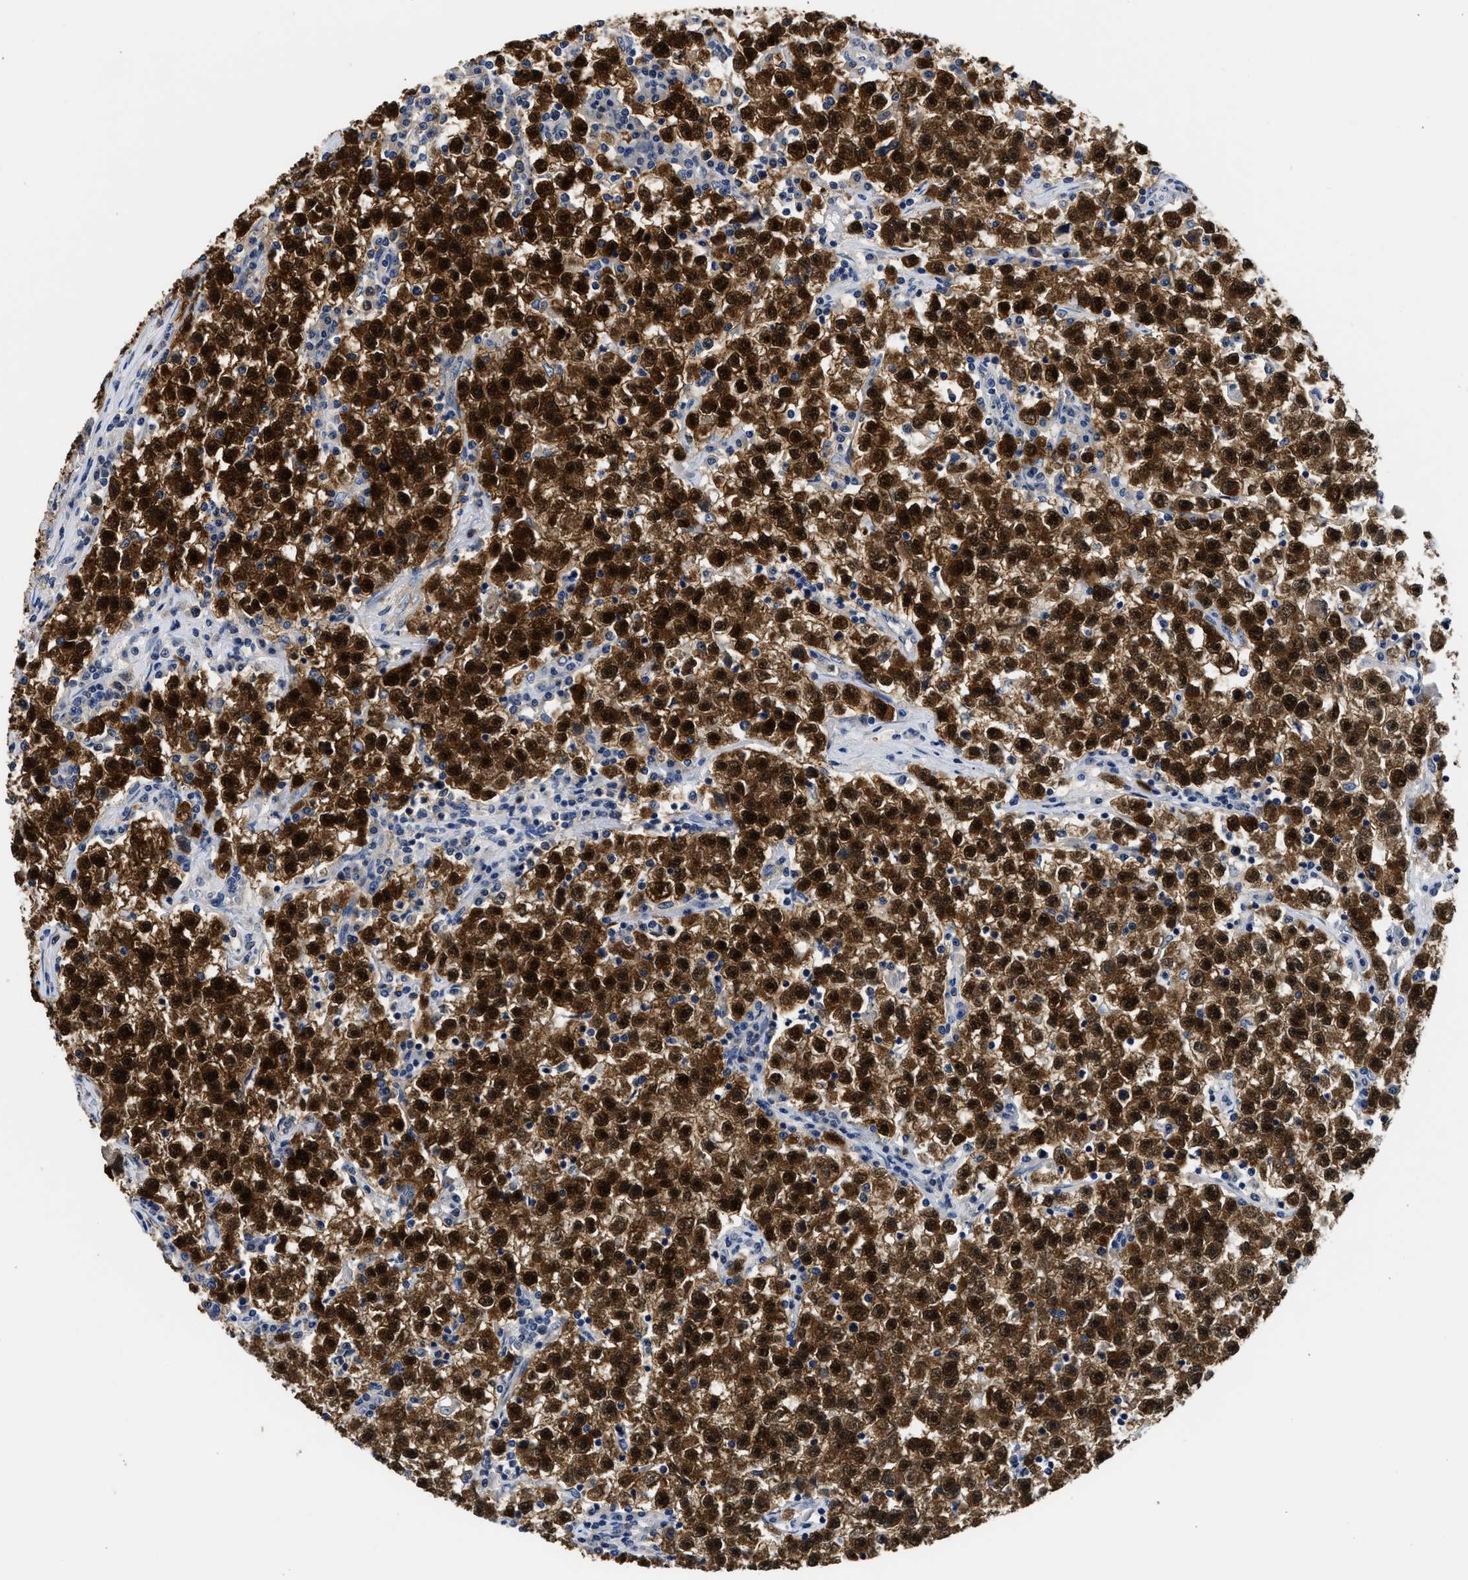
{"staining": {"intensity": "strong", "quantity": ">75%", "location": "cytoplasmic/membranous,nuclear"}, "tissue": "testis cancer", "cell_type": "Tumor cells", "image_type": "cancer", "snomed": [{"axis": "morphology", "description": "Seminoma, NOS"}, {"axis": "topography", "description": "Testis"}], "caption": "Human seminoma (testis) stained with a brown dye shows strong cytoplasmic/membranous and nuclear positive expression in approximately >75% of tumor cells.", "gene": "XPO5", "patient": {"sex": "male", "age": 22}}